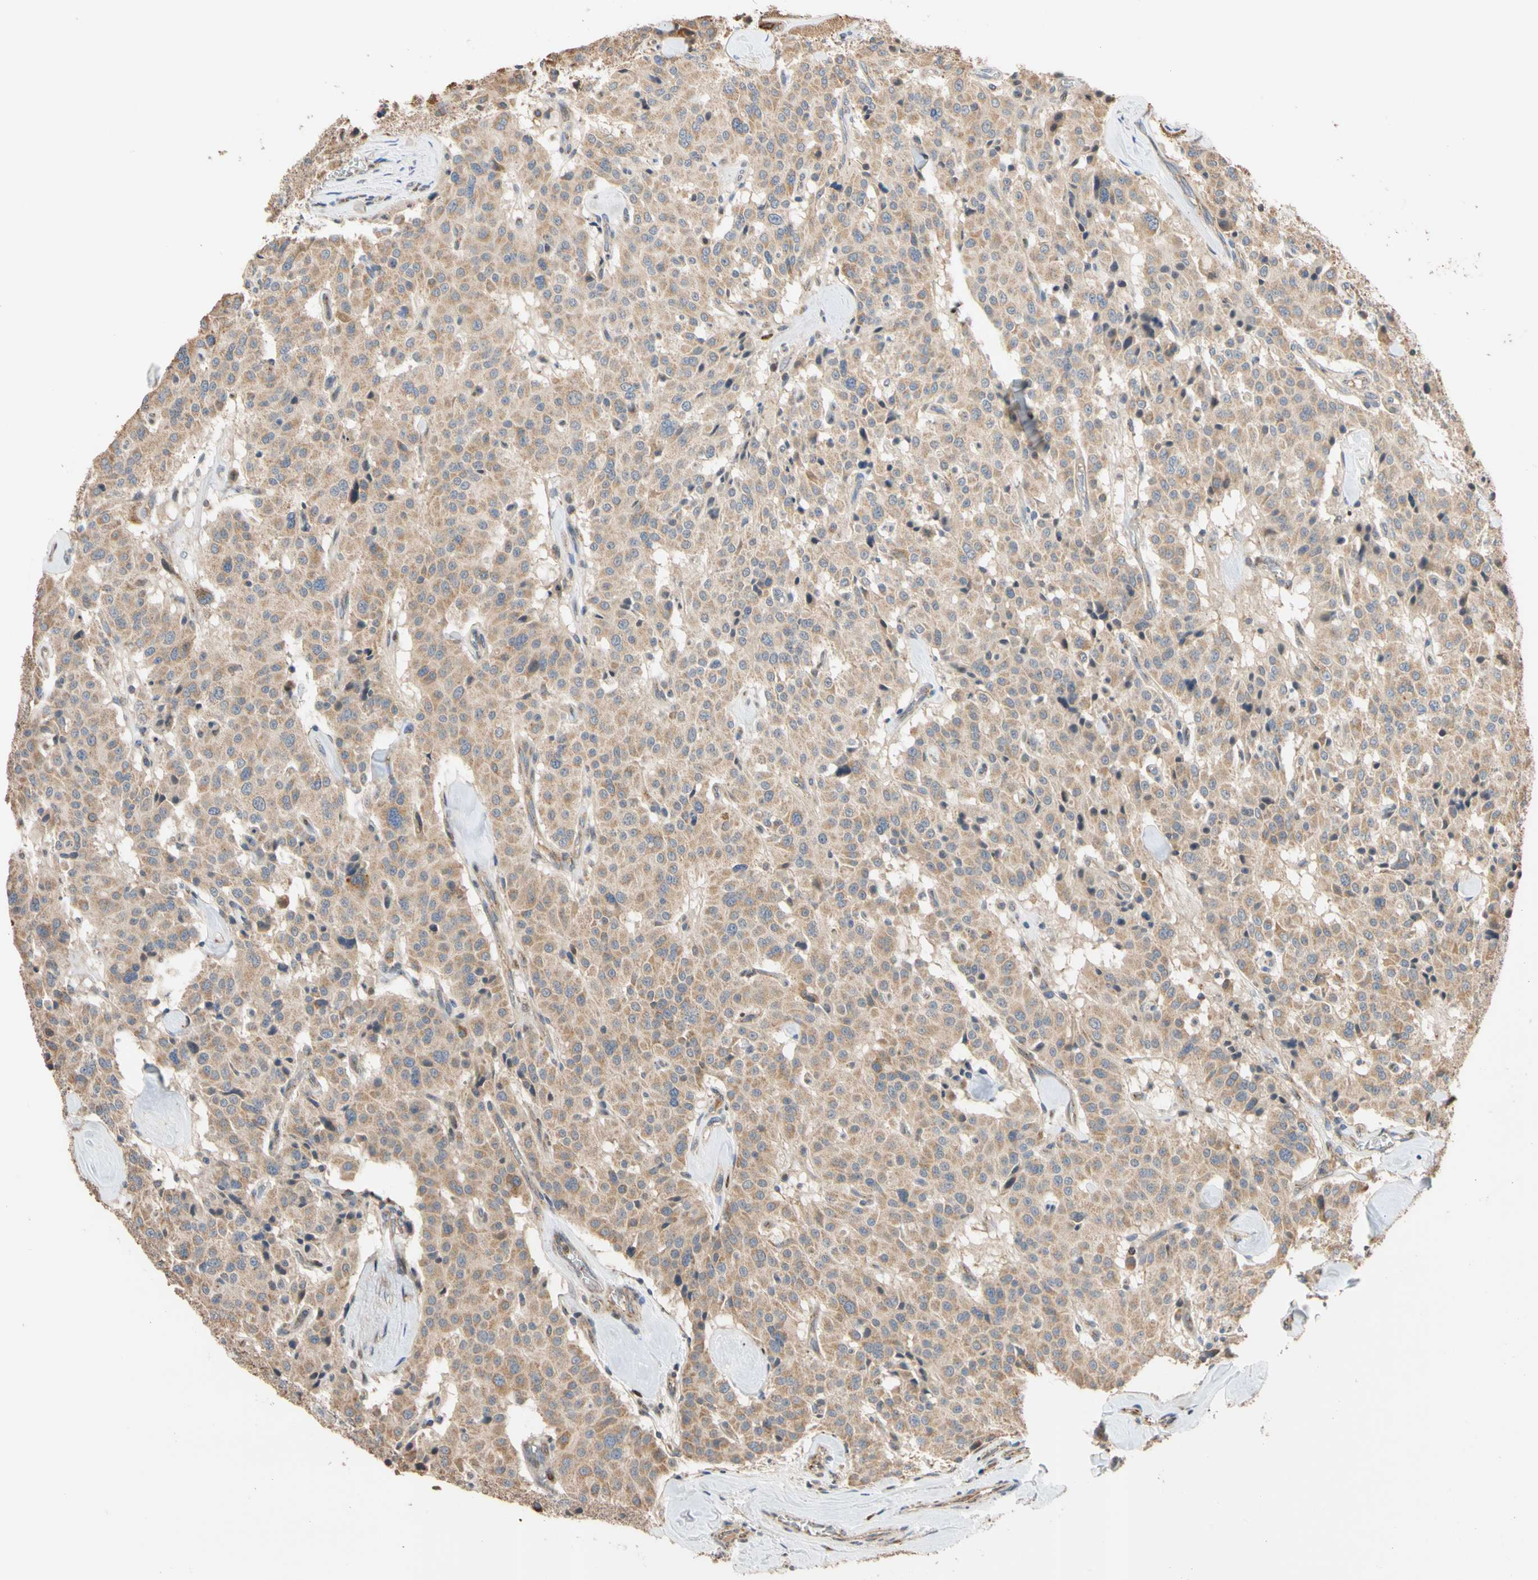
{"staining": {"intensity": "moderate", "quantity": ">75%", "location": "cytoplasmic/membranous"}, "tissue": "carcinoid", "cell_type": "Tumor cells", "image_type": "cancer", "snomed": [{"axis": "morphology", "description": "Carcinoid, malignant, NOS"}, {"axis": "topography", "description": "Lung"}], "caption": "Malignant carcinoid stained with DAB immunohistochemistry (IHC) exhibits medium levels of moderate cytoplasmic/membranous staining in approximately >75% of tumor cells.", "gene": "IP6K2", "patient": {"sex": "male", "age": 30}}